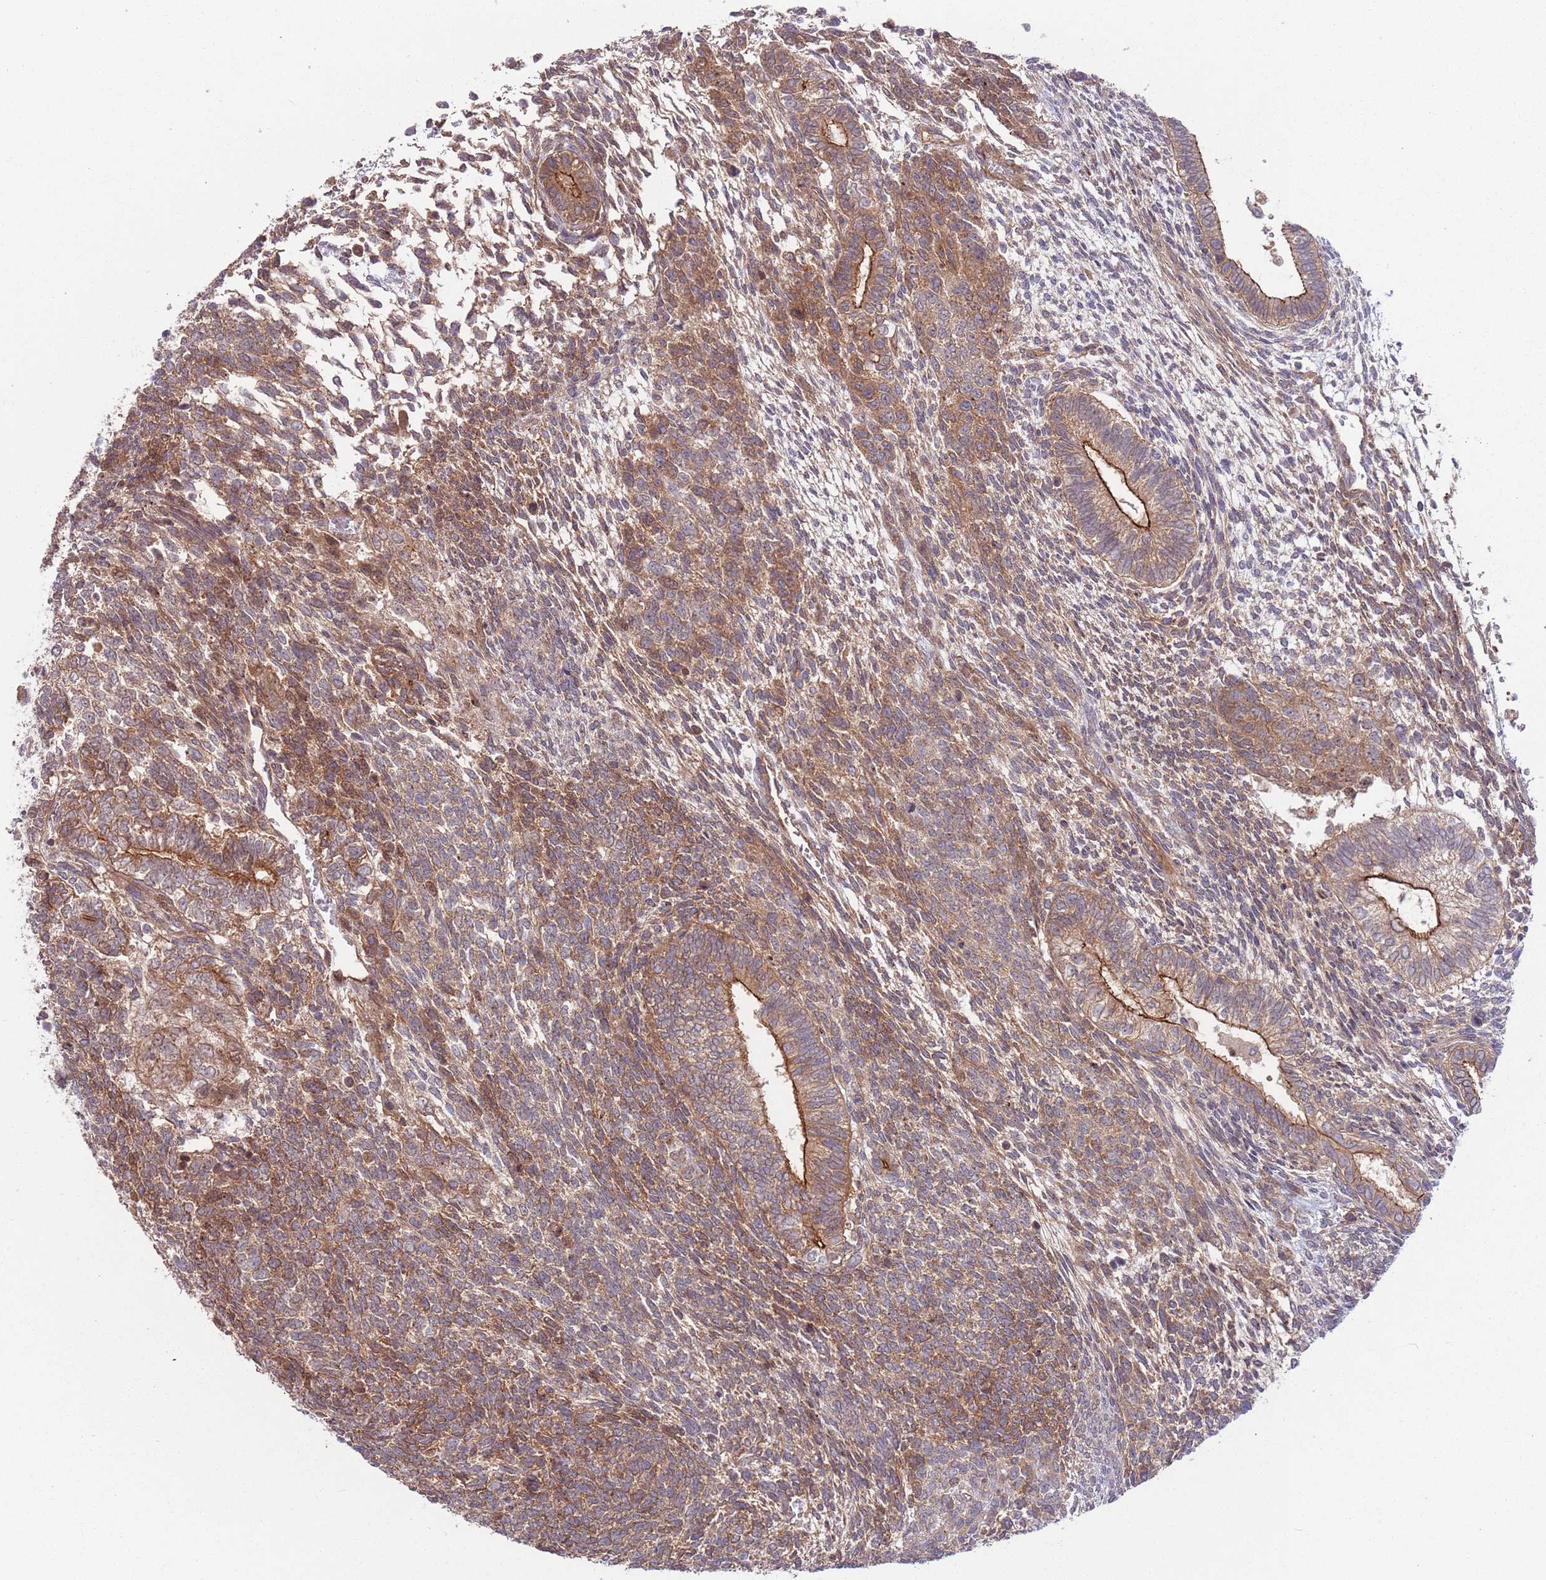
{"staining": {"intensity": "moderate", "quantity": ">75%", "location": "cytoplasmic/membranous"}, "tissue": "testis cancer", "cell_type": "Tumor cells", "image_type": "cancer", "snomed": [{"axis": "morphology", "description": "Carcinoma, Embryonal, NOS"}, {"axis": "topography", "description": "Testis"}], "caption": "Human testis embryonal carcinoma stained with a protein marker shows moderate staining in tumor cells.", "gene": "SAV1", "patient": {"sex": "male", "age": 23}}